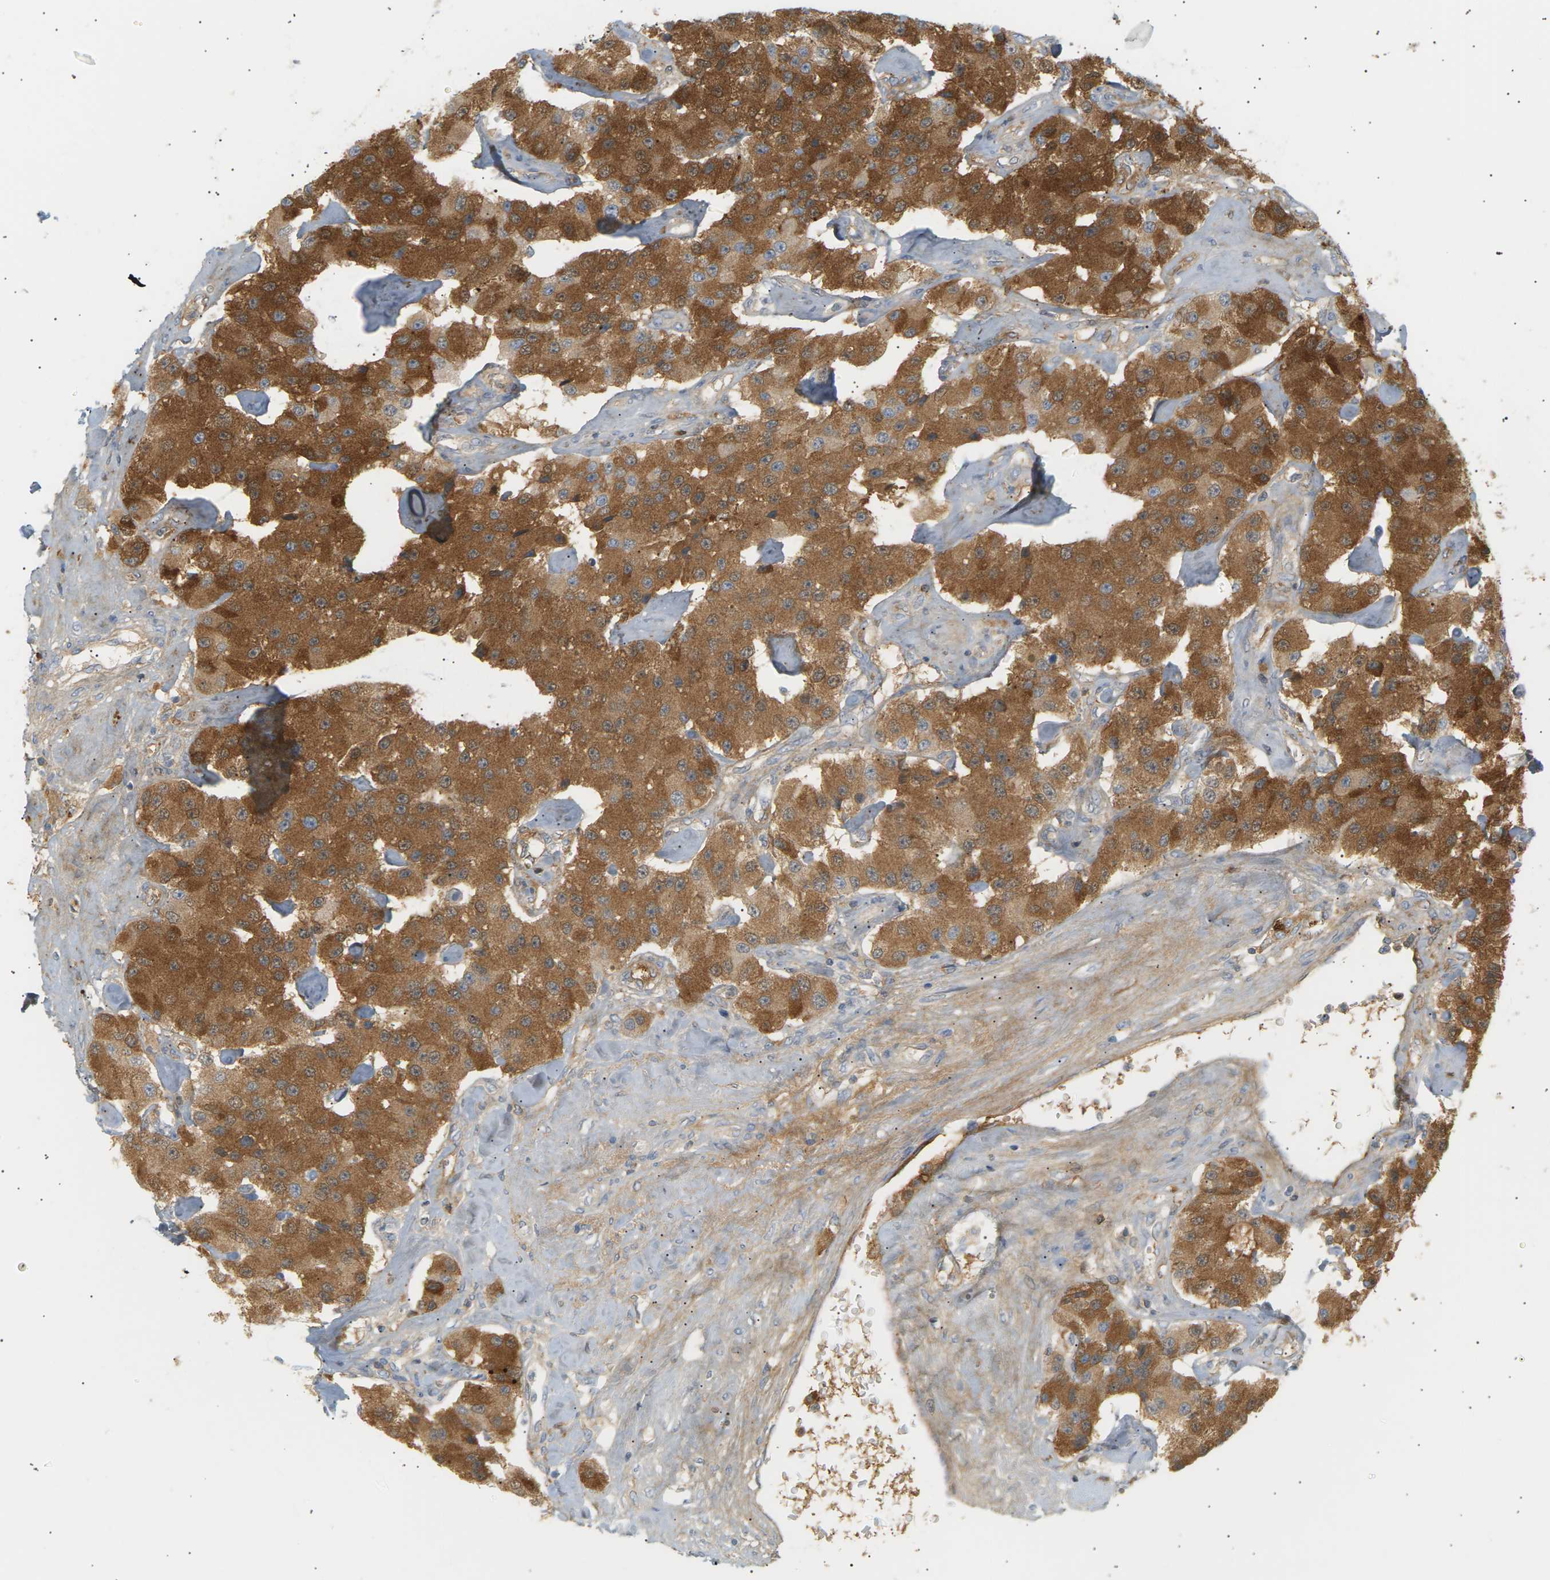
{"staining": {"intensity": "moderate", "quantity": ">75%", "location": "cytoplasmic/membranous,nuclear"}, "tissue": "carcinoid", "cell_type": "Tumor cells", "image_type": "cancer", "snomed": [{"axis": "morphology", "description": "Carcinoid, malignant, NOS"}, {"axis": "topography", "description": "Pancreas"}], "caption": "Brown immunohistochemical staining in human carcinoid (malignant) reveals moderate cytoplasmic/membranous and nuclear expression in about >75% of tumor cells.", "gene": "IGLC3", "patient": {"sex": "male", "age": 41}}